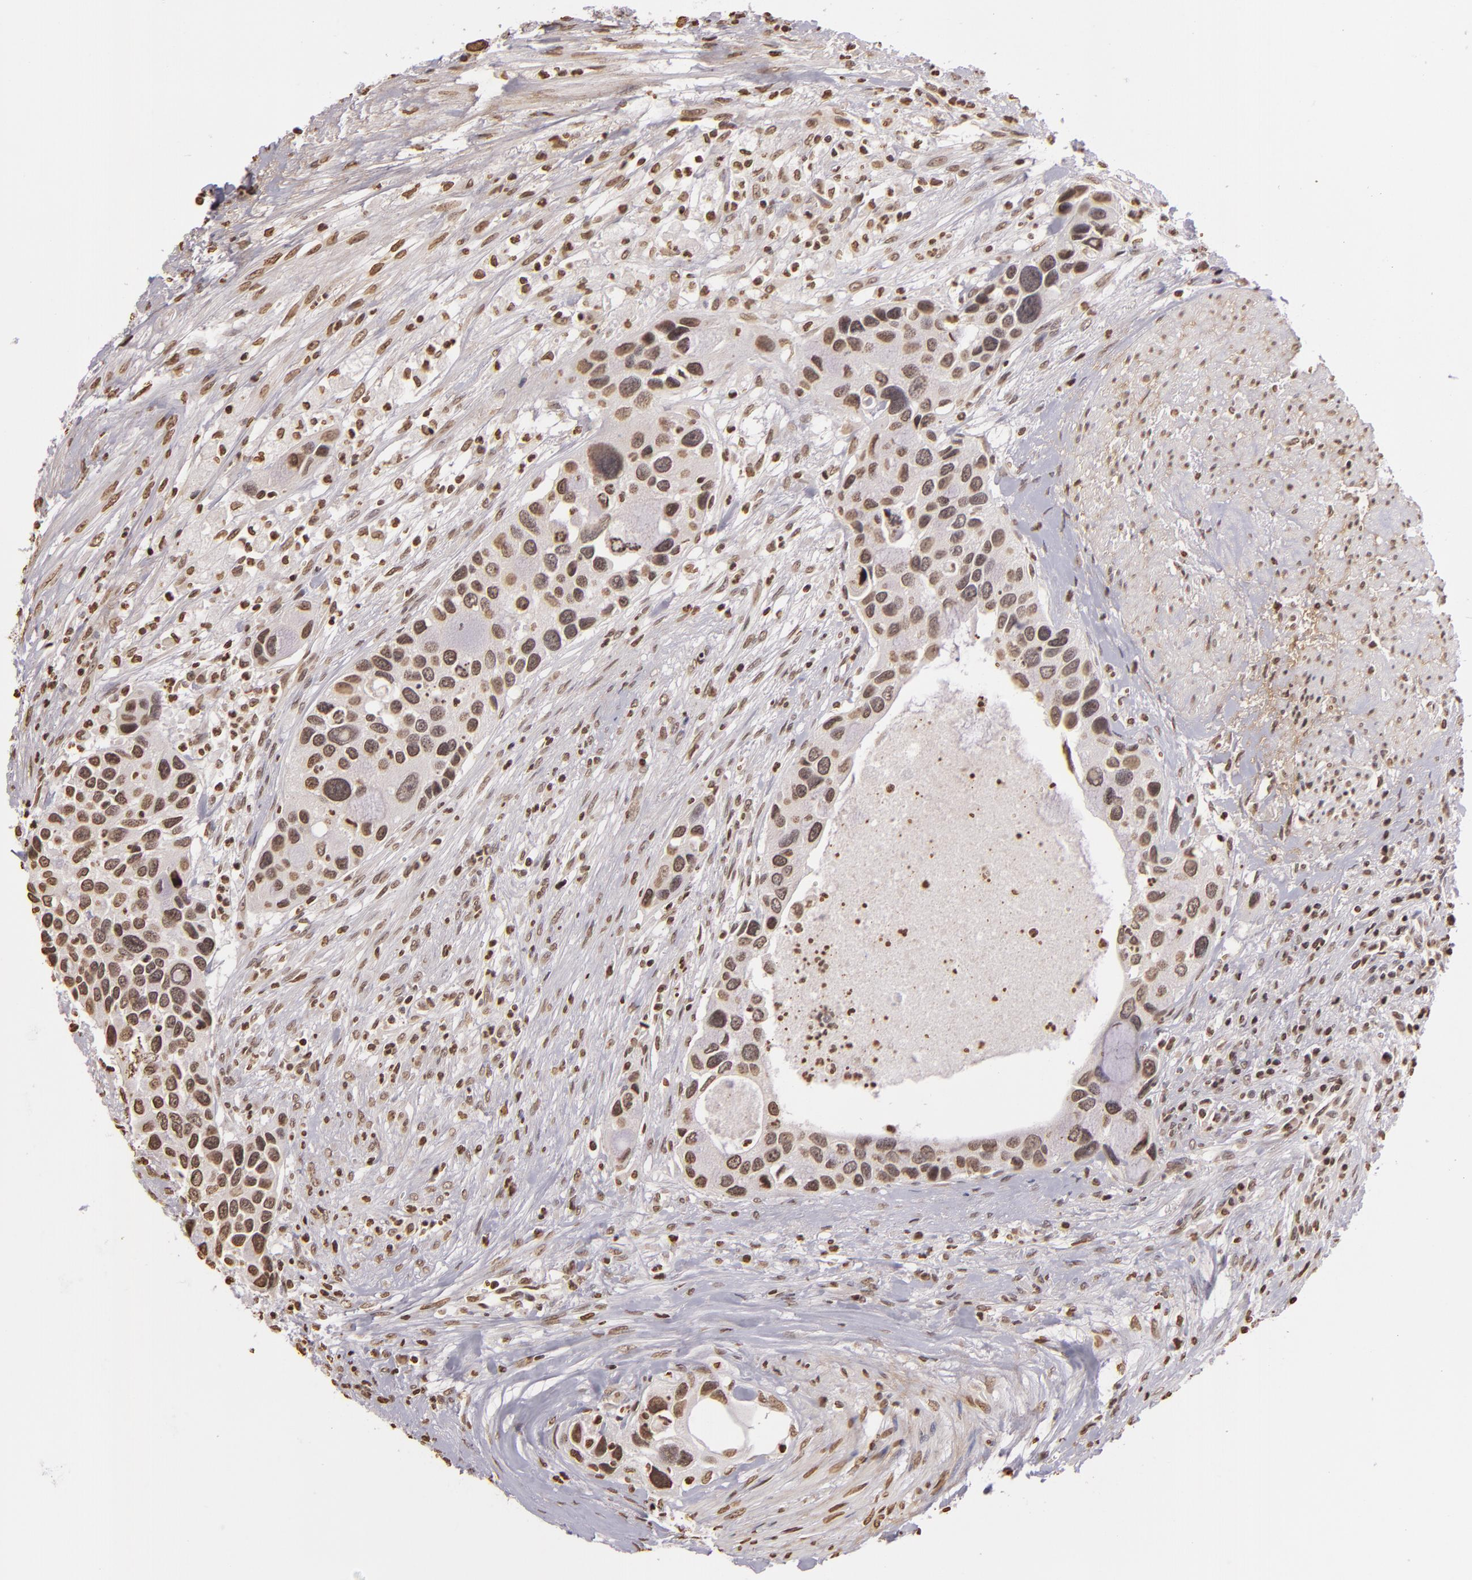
{"staining": {"intensity": "weak", "quantity": "25%-75%", "location": "nuclear"}, "tissue": "urothelial cancer", "cell_type": "Tumor cells", "image_type": "cancer", "snomed": [{"axis": "morphology", "description": "Urothelial carcinoma, High grade"}, {"axis": "topography", "description": "Urinary bladder"}], "caption": "The histopathology image exhibits a brown stain indicating the presence of a protein in the nuclear of tumor cells in urothelial cancer.", "gene": "THRB", "patient": {"sex": "male", "age": 66}}